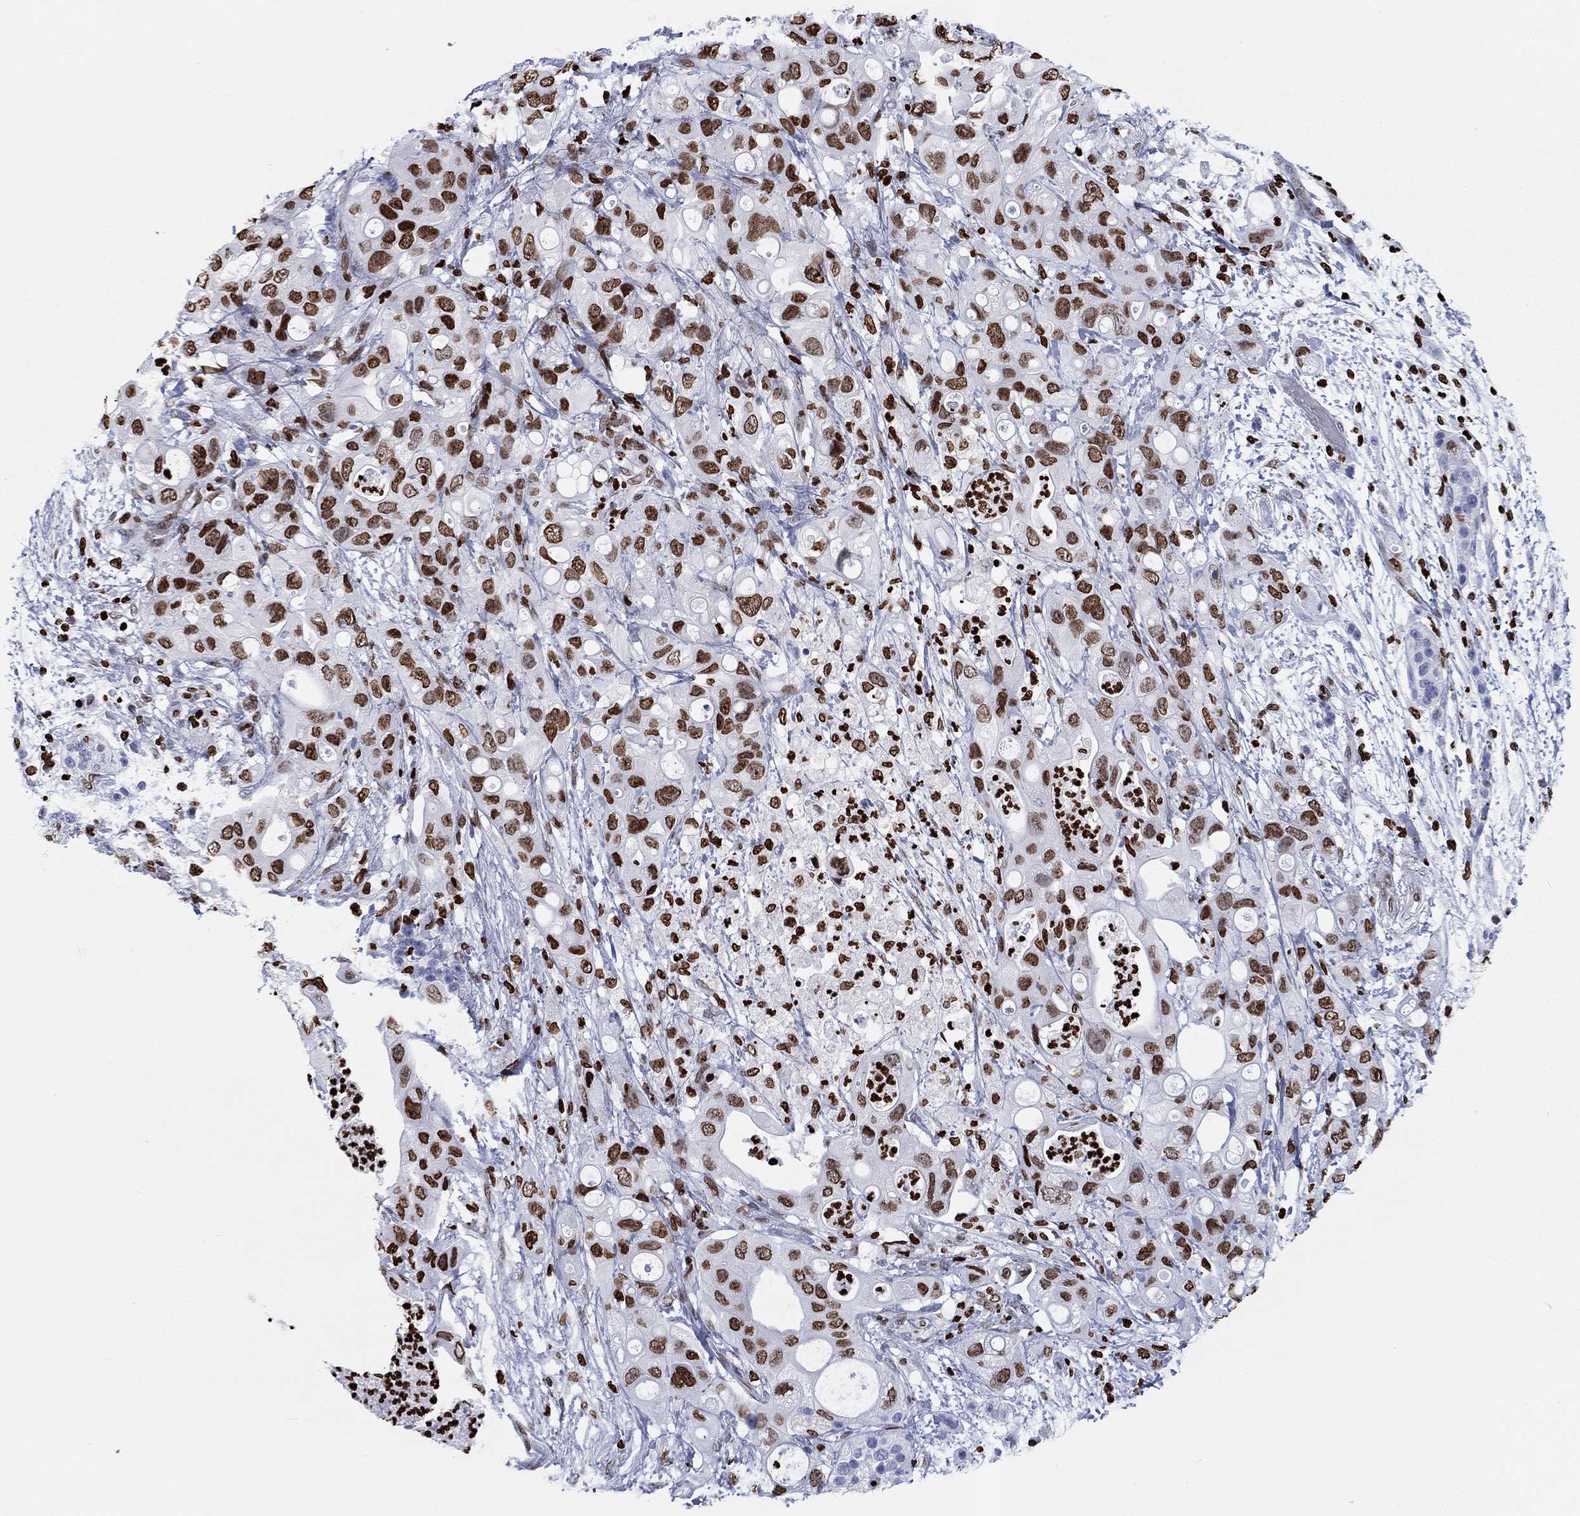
{"staining": {"intensity": "strong", "quantity": "25%-75%", "location": "nuclear"}, "tissue": "pancreatic cancer", "cell_type": "Tumor cells", "image_type": "cancer", "snomed": [{"axis": "morphology", "description": "Adenocarcinoma, NOS"}, {"axis": "topography", "description": "Pancreas"}], "caption": "Immunohistochemistry histopathology image of neoplastic tissue: human pancreatic cancer (adenocarcinoma) stained using IHC demonstrates high levels of strong protein expression localized specifically in the nuclear of tumor cells, appearing as a nuclear brown color.", "gene": "H1-5", "patient": {"sex": "female", "age": 72}}